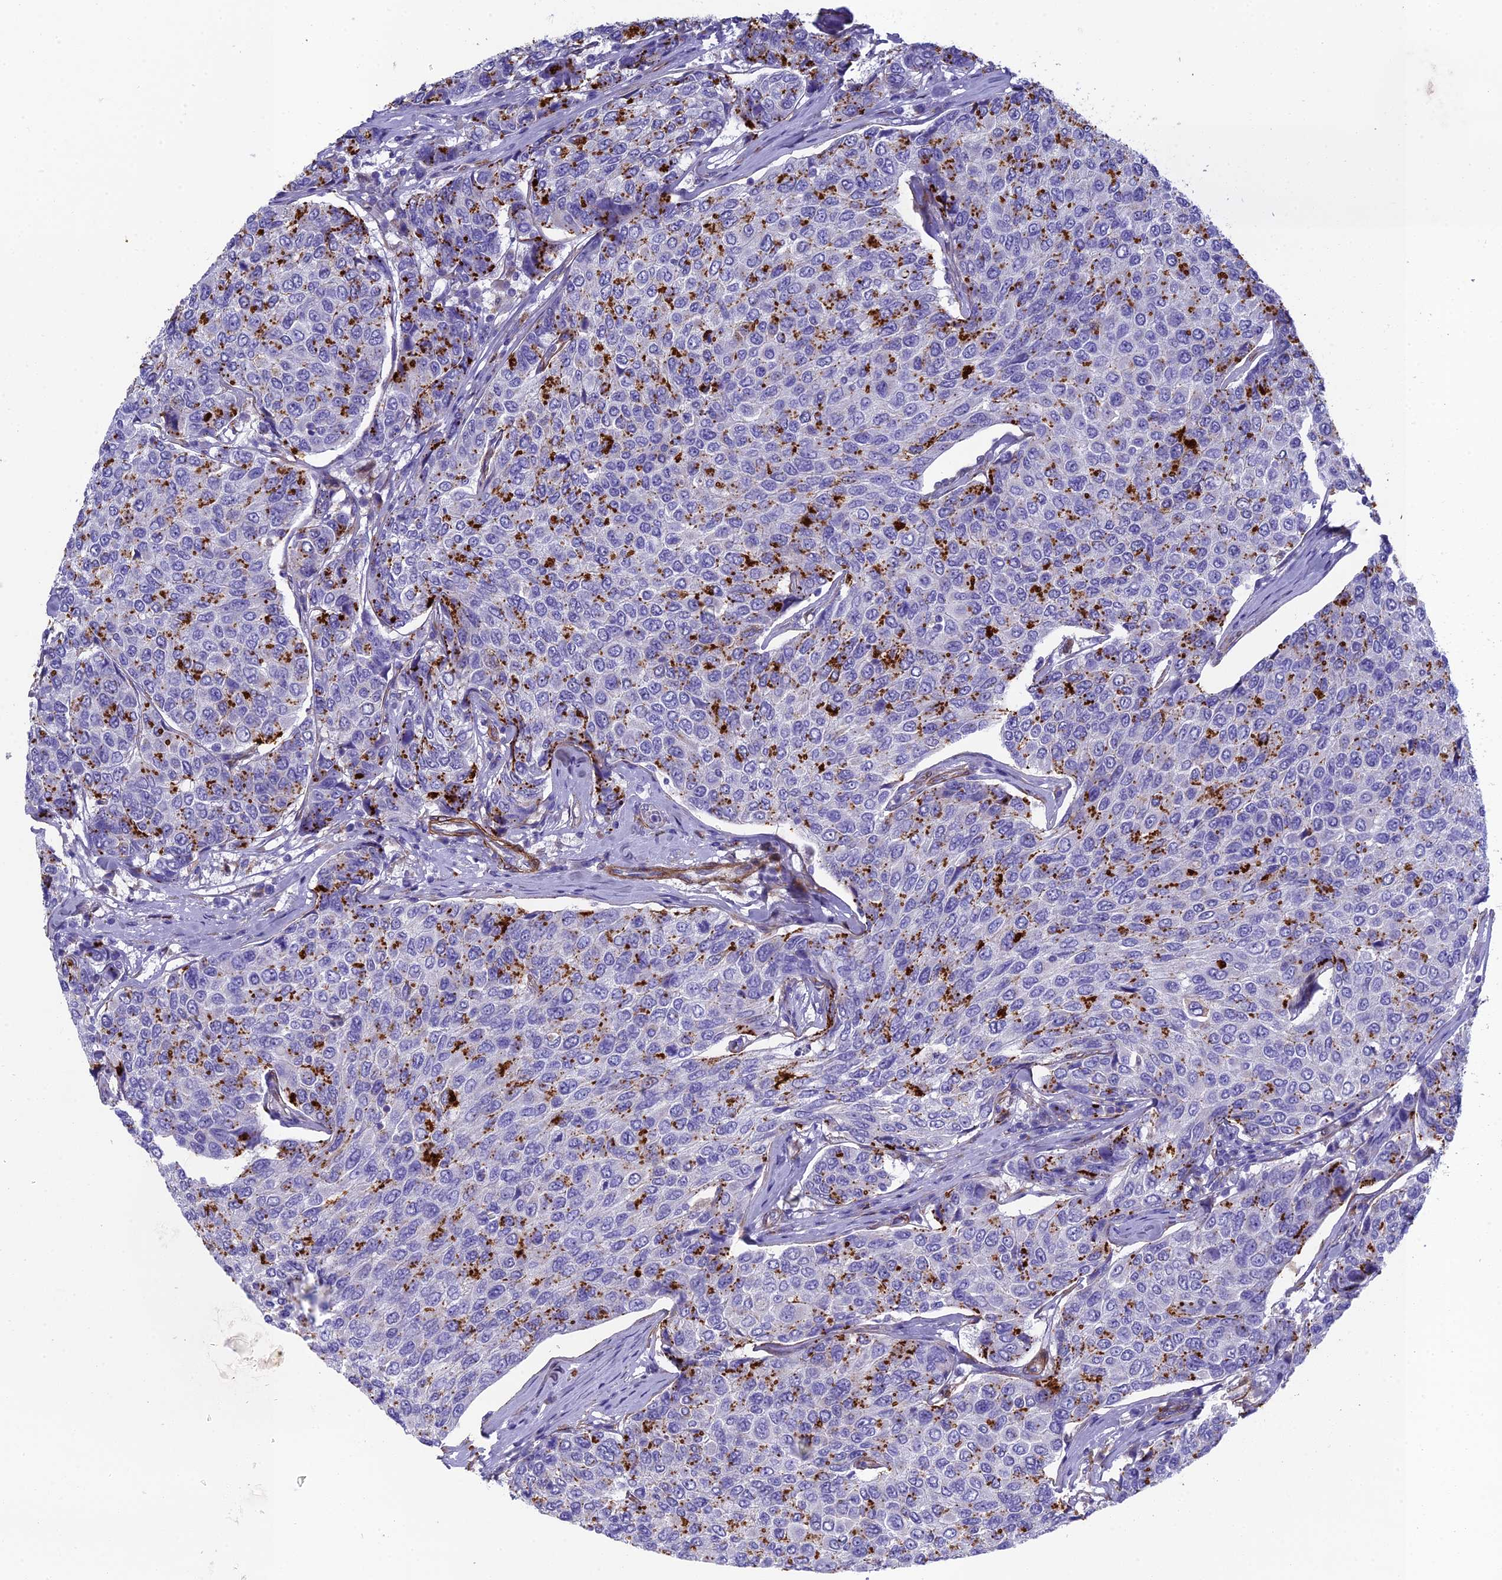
{"staining": {"intensity": "strong", "quantity": "25%-75%", "location": "cytoplasmic/membranous"}, "tissue": "breast cancer", "cell_type": "Tumor cells", "image_type": "cancer", "snomed": [{"axis": "morphology", "description": "Duct carcinoma"}, {"axis": "topography", "description": "Breast"}], "caption": "Protein analysis of breast cancer (invasive ductal carcinoma) tissue shows strong cytoplasmic/membranous positivity in approximately 25%-75% of tumor cells. The staining was performed using DAB (3,3'-diaminobenzidine), with brown indicating positive protein expression. Nuclei are stained blue with hematoxylin.", "gene": "TNS1", "patient": {"sex": "female", "age": 55}}